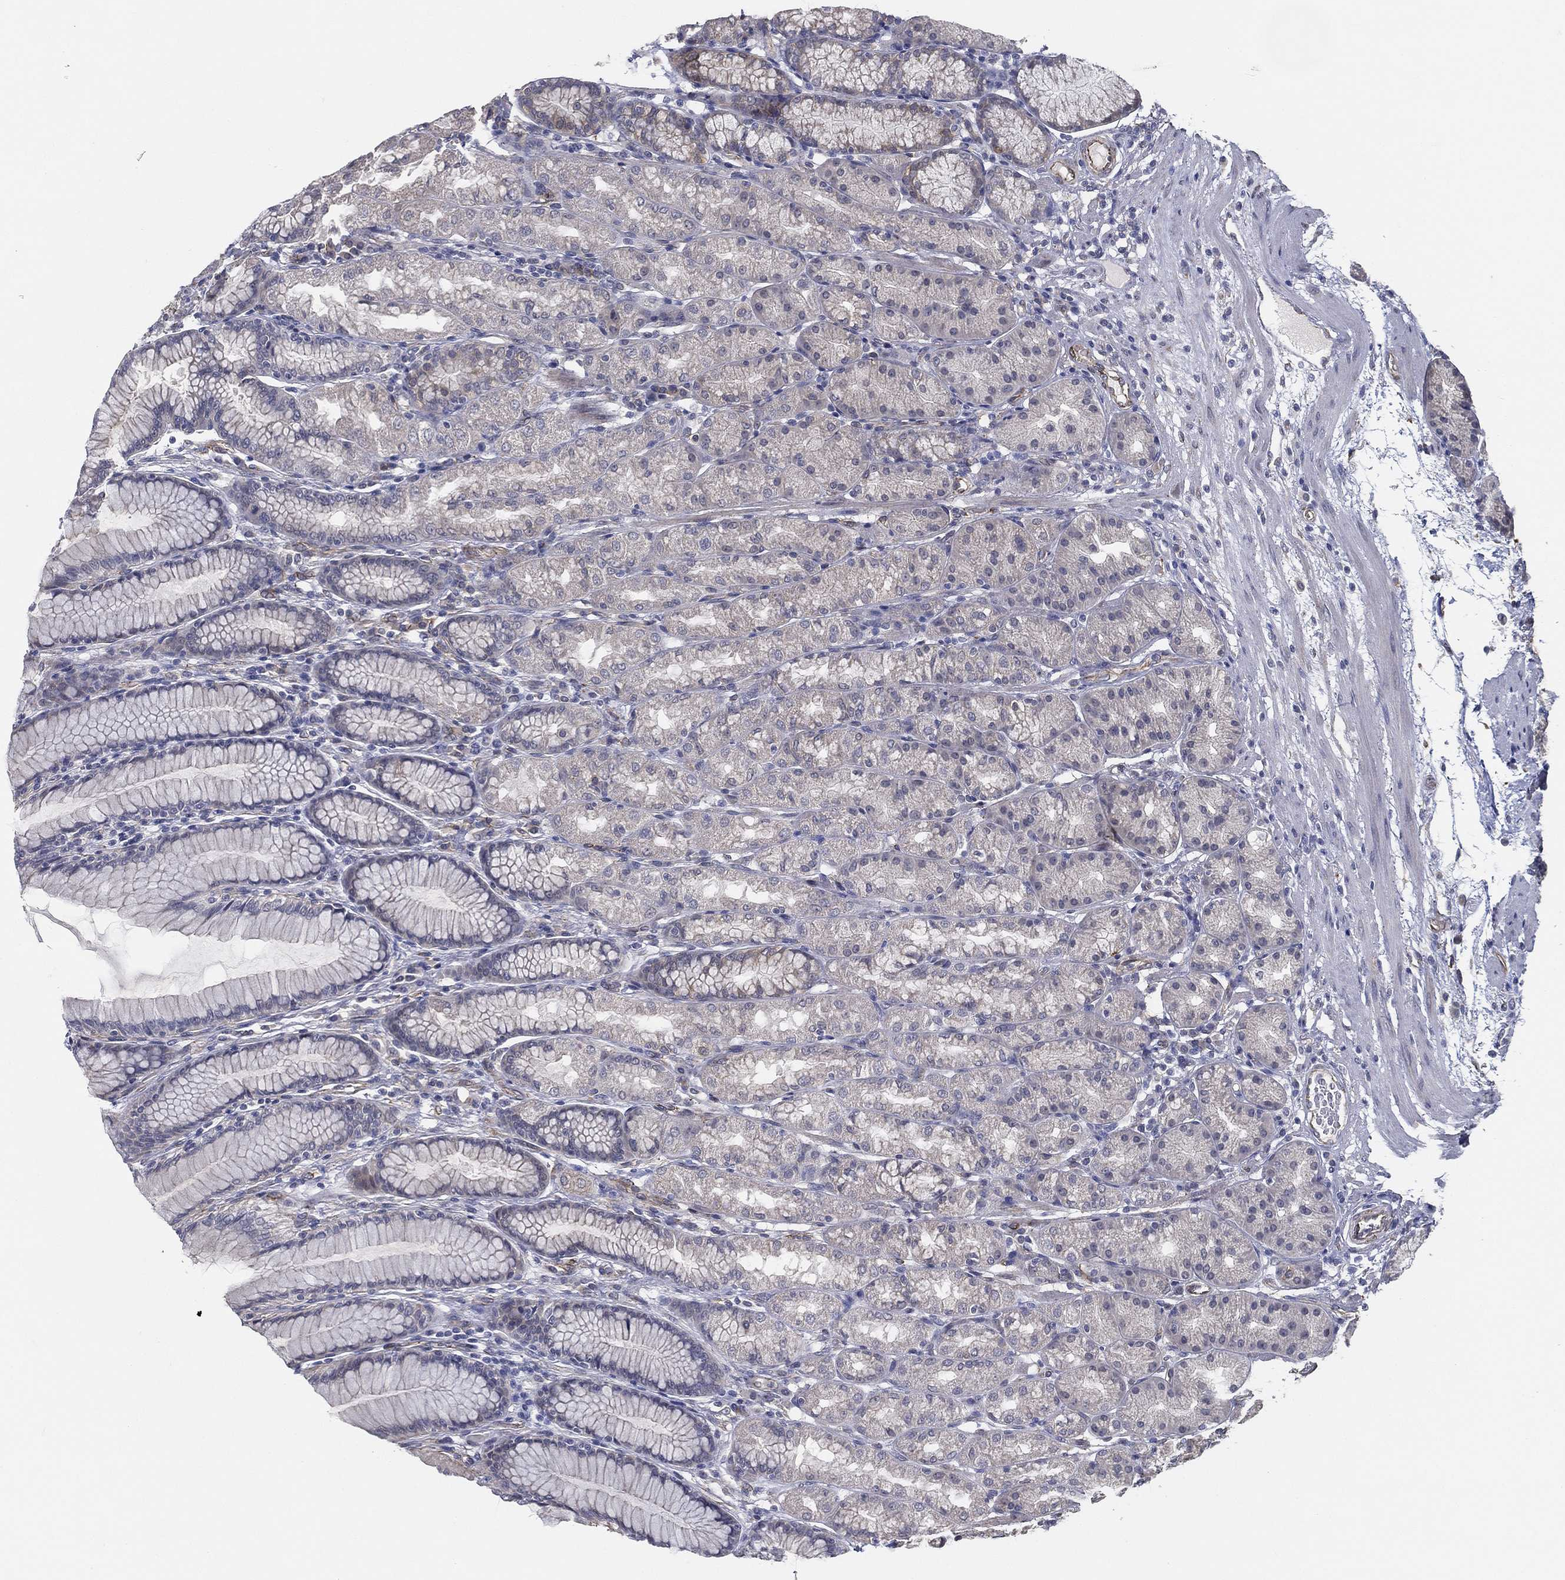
{"staining": {"intensity": "negative", "quantity": "none", "location": "none"}, "tissue": "stomach", "cell_type": "Glandular cells", "image_type": "normal", "snomed": [{"axis": "morphology", "description": "Normal tissue, NOS"}, {"axis": "morphology", "description": "Adenocarcinoma, NOS"}, {"axis": "topography", "description": "Stomach"}], "caption": "The image displays no staining of glandular cells in unremarkable stomach. The staining is performed using DAB (3,3'-diaminobenzidine) brown chromogen with nuclei counter-stained in using hematoxylin.", "gene": "LRRC56", "patient": {"sex": "female", "age": 79}}